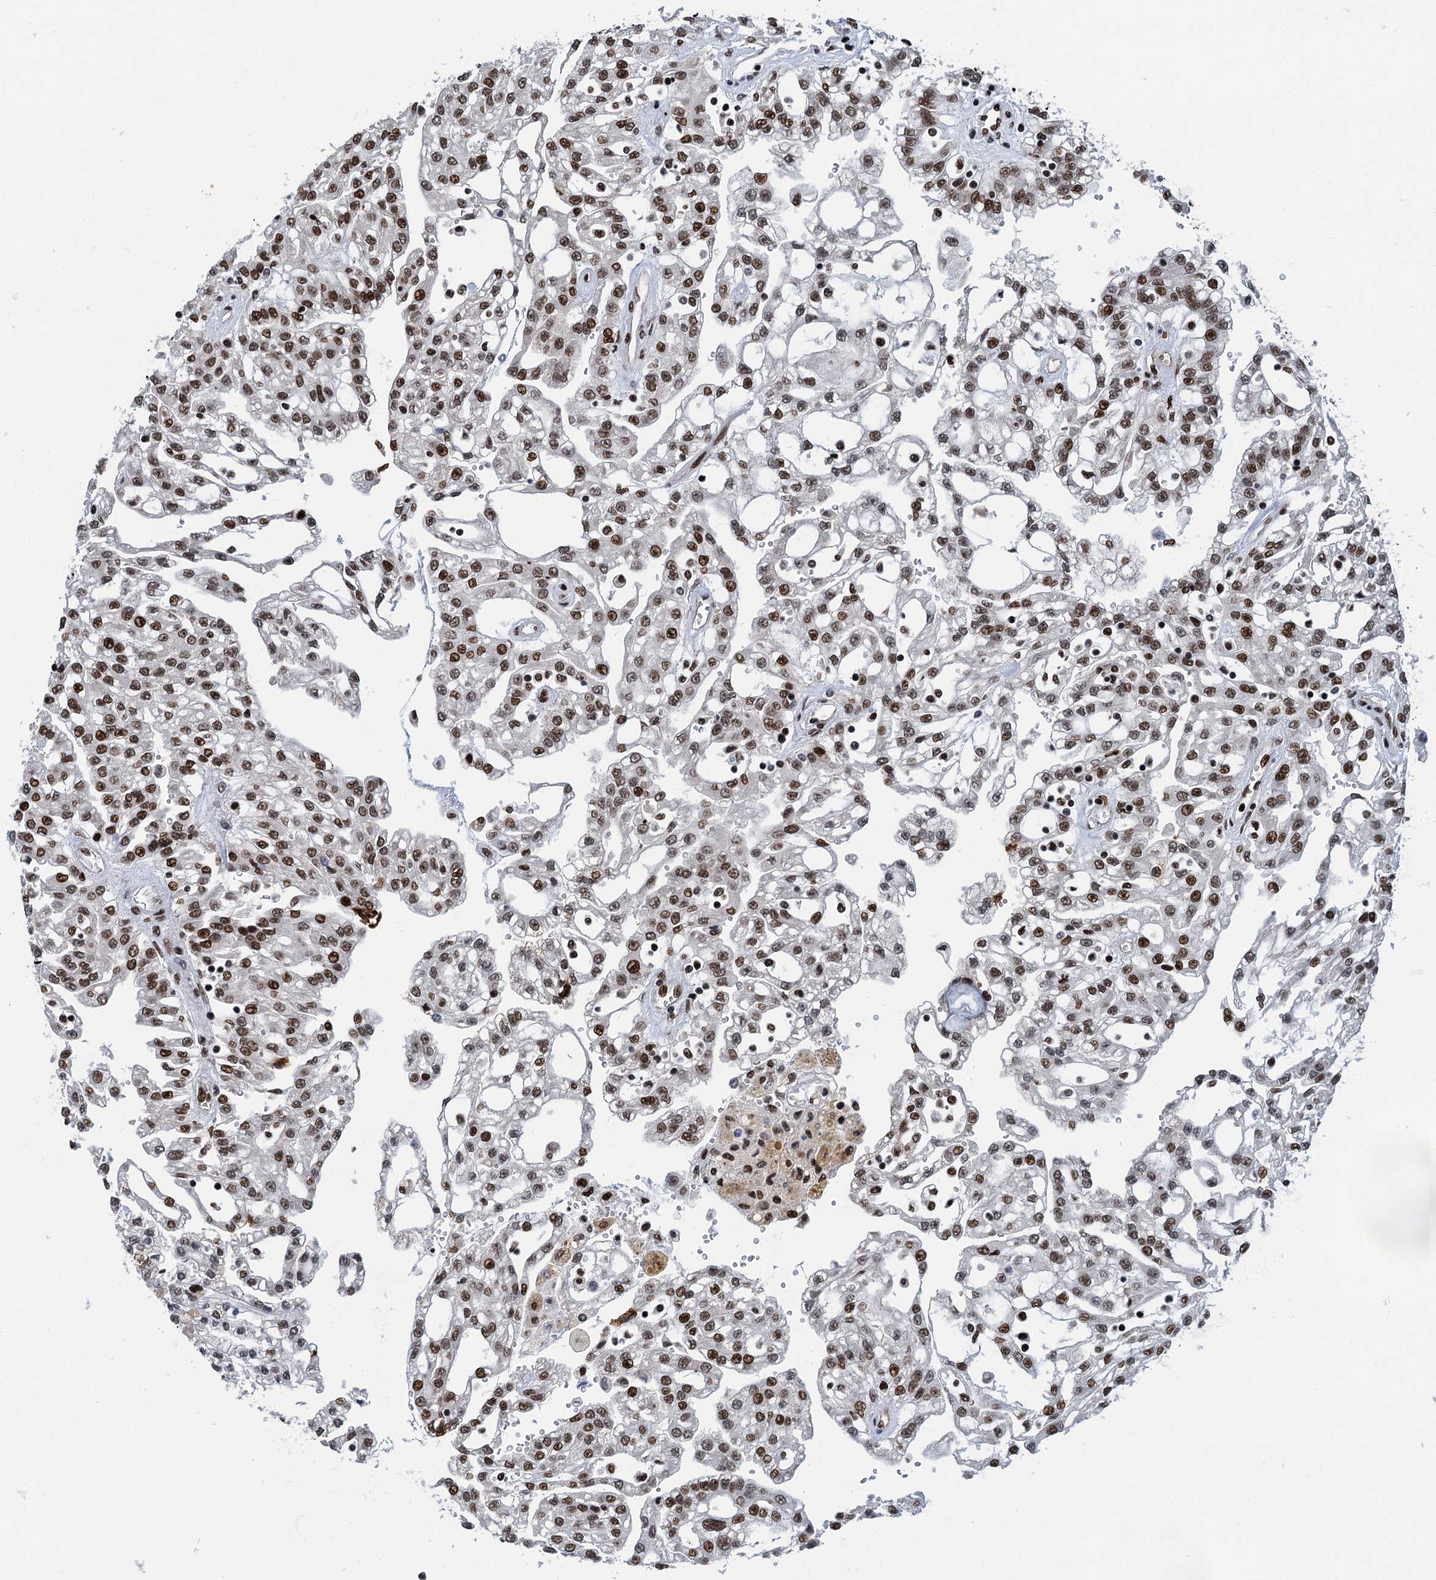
{"staining": {"intensity": "moderate", "quantity": ">75%", "location": "nuclear"}, "tissue": "renal cancer", "cell_type": "Tumor cells", "image_type": "cancer", "snomed": [{"axis": "morphology", "description": "Adenocarcinoma, NOS"}, {"axis": "topography", "description": "Kidney"}], "caption": "Adenocarcinoma (renal) stained with DAB (3,3'-diaminobenzidine) immunohistochemistry (IHC) reveals medium levels of moderate nuclear expression in about >75% of tumor cells. Nuclei are stained in blue.", "gene": "PPP4R1", "patient": {"sex": "male", "age": 63}}